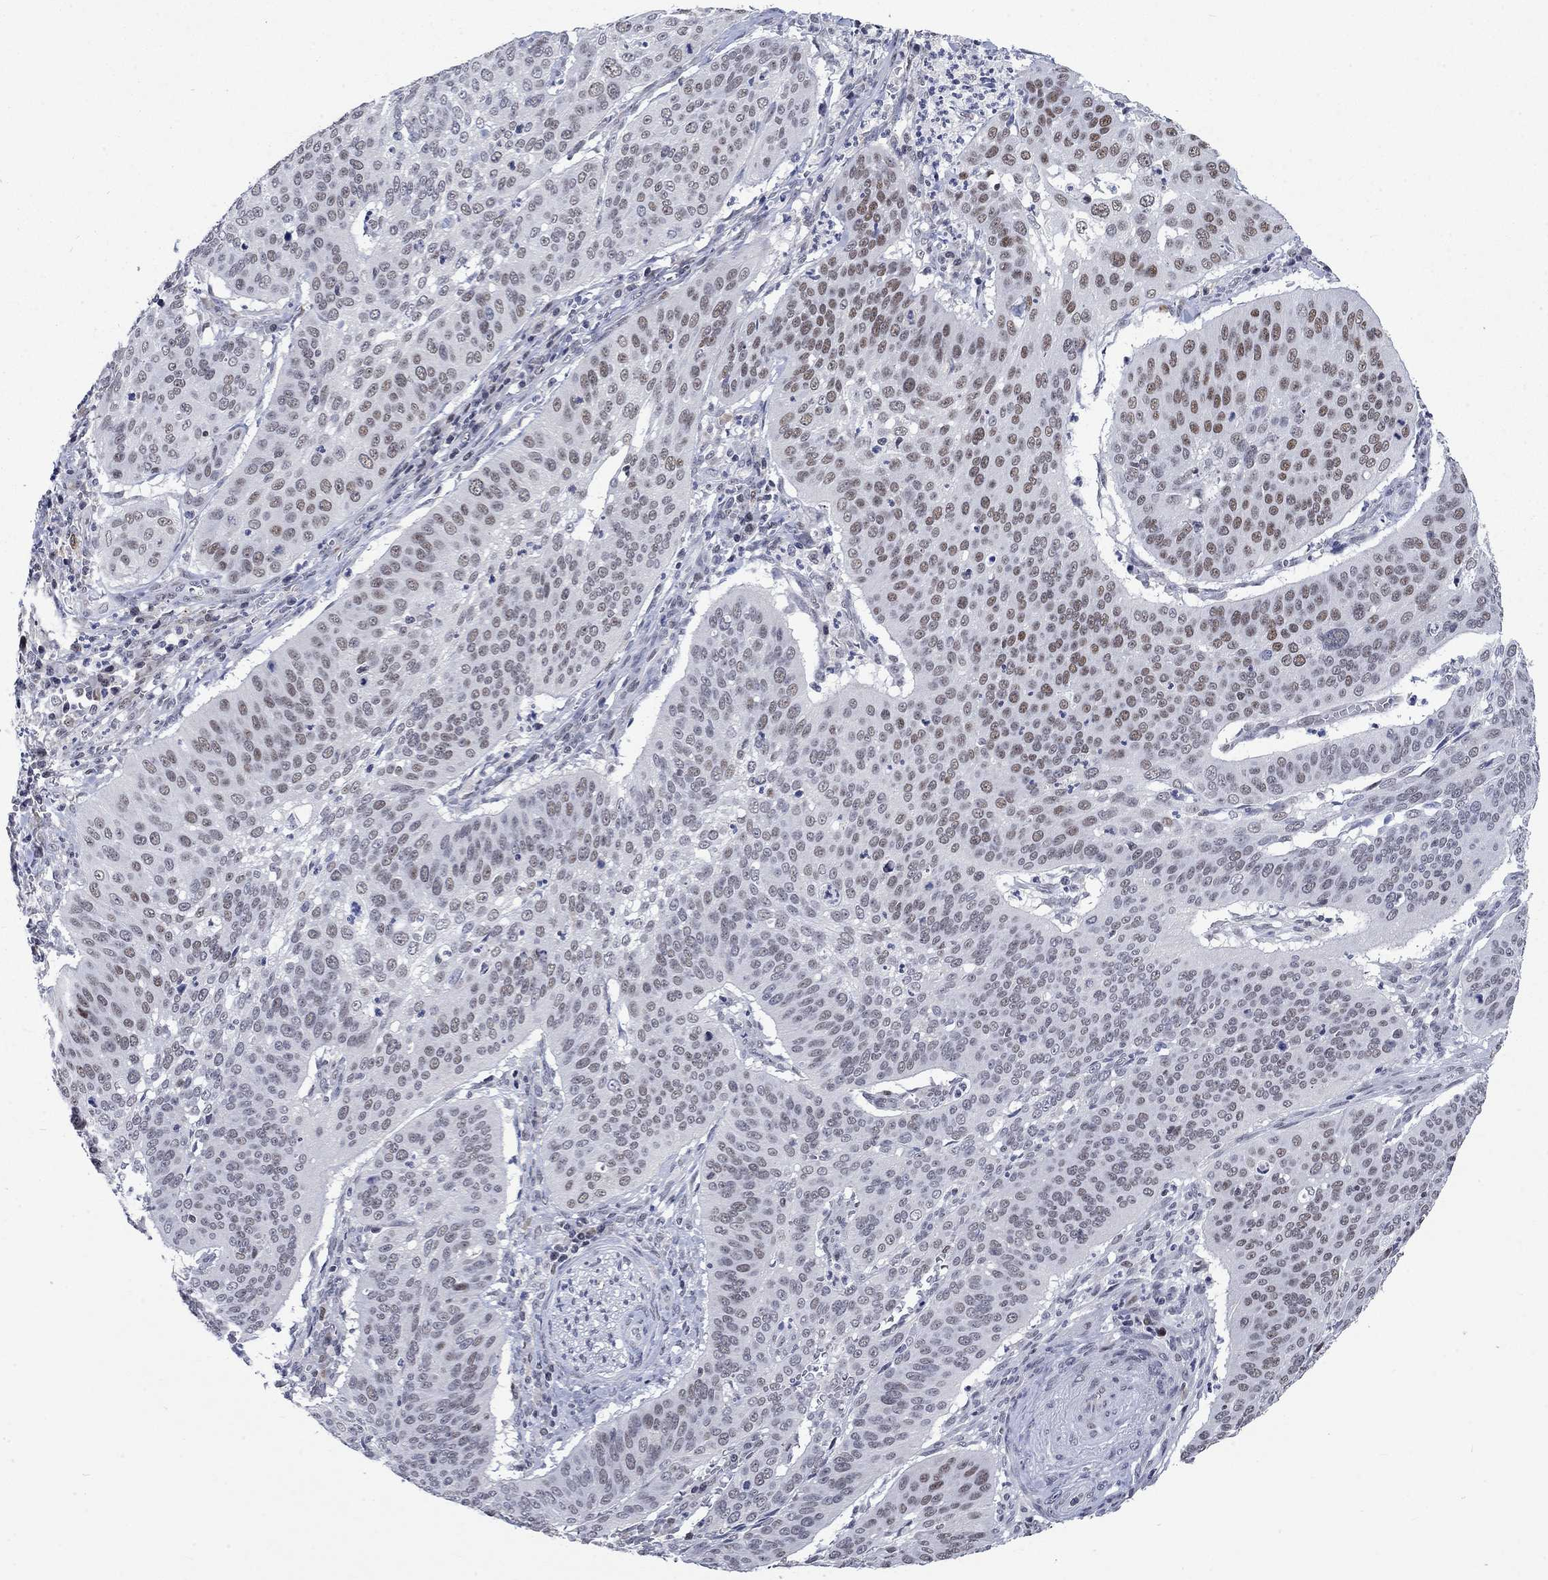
{"staining": {"intensity": "moderate", "quantity": "<25%", "location": "nuclear"}, "tissue": "cervical cancer", "cell_type": "Tumor cells", "image_type": "cancer", "snomed": [{"axis": "morphology", "description": "Normal tissue, NOS"}, {"axis": "morphology", "description": "Squamous cell carcinoma, NOS"}, {"axis": "topography", "description": "Cervix"}], "caption": "Cervical cancer stained for a protein (brown) reveals moderate nuclear positive expression in approximately <25% of tumor cells.", "gene": "HCFC1", "patient": {"sex": "female", "age": 39}}